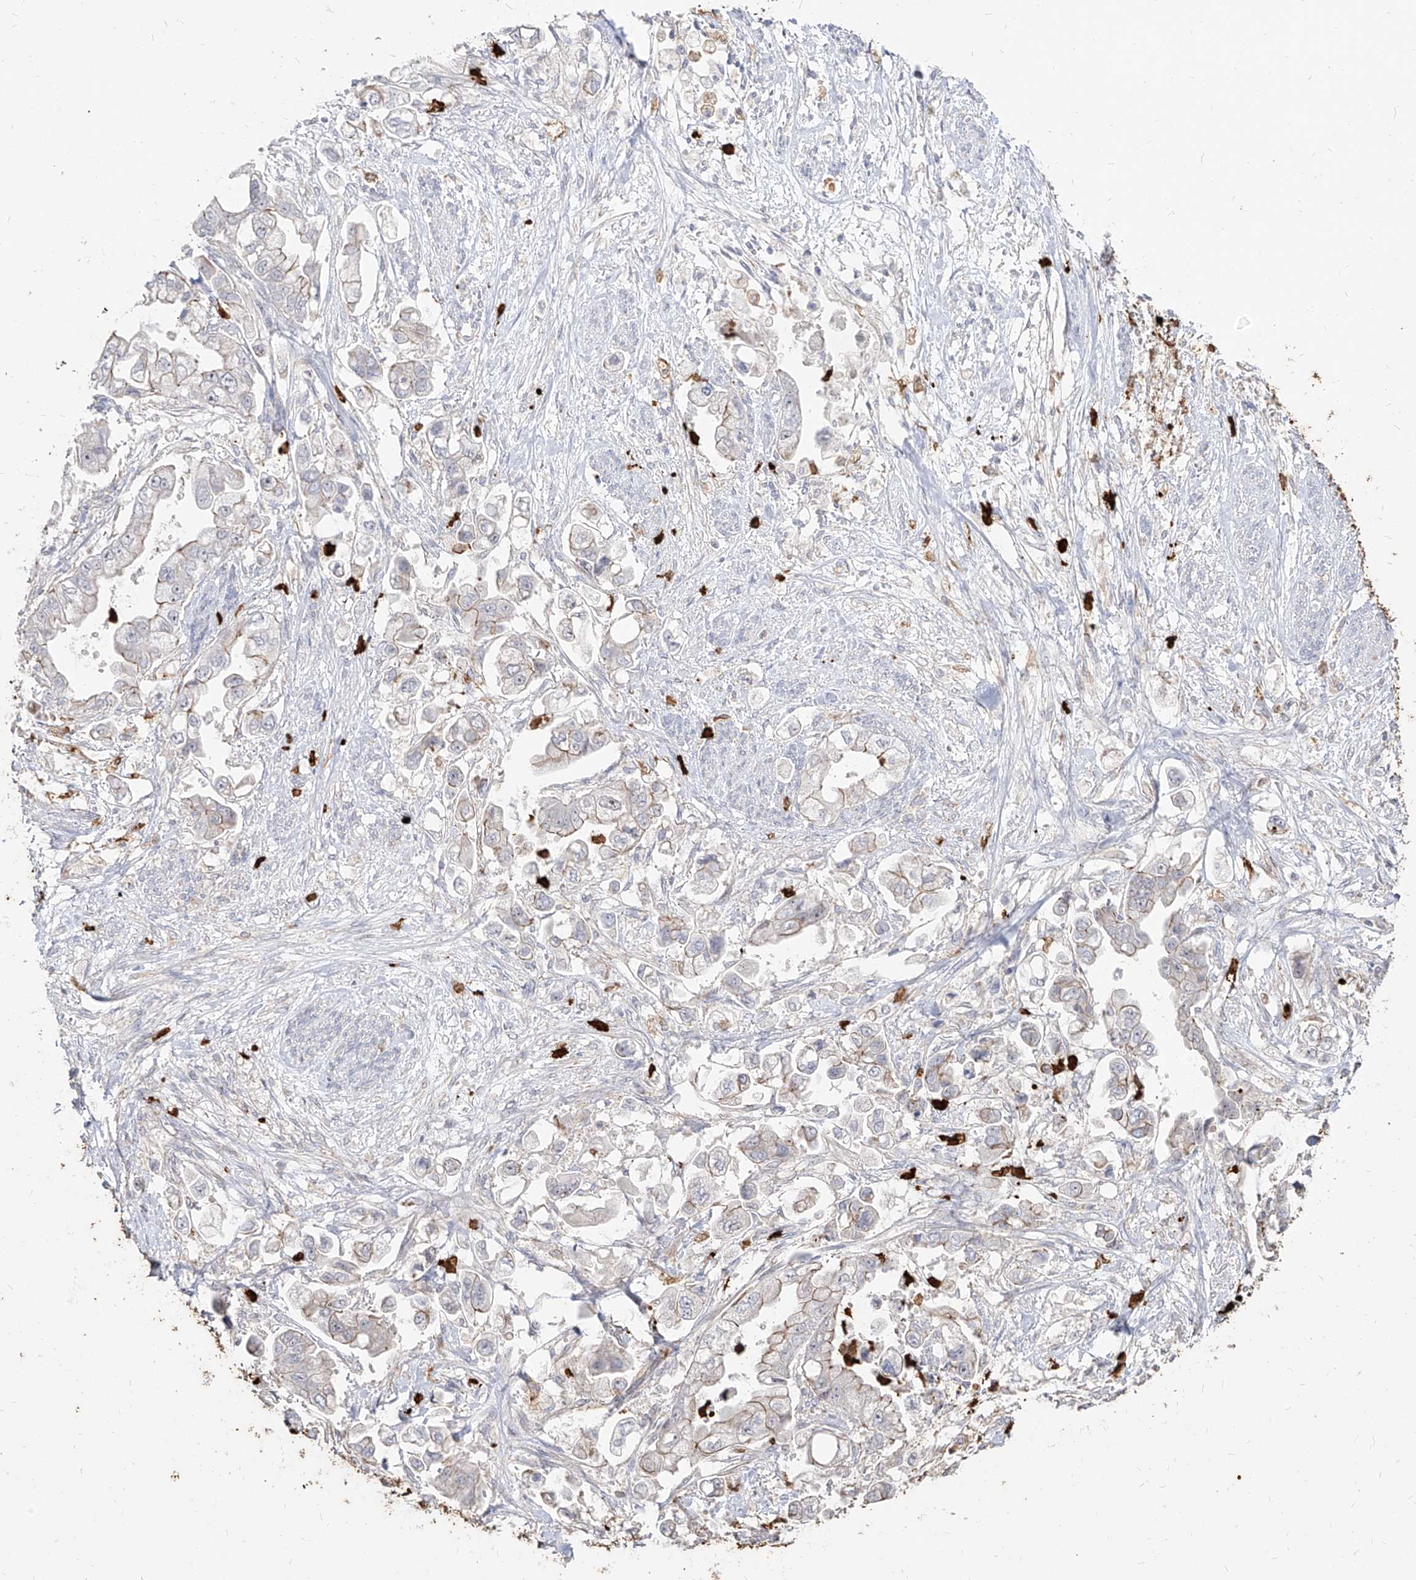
{"staining": {"intensity": "weak", "quantity": "25%-75%", "location": "cytoplasmic/membranous"}, "tissue": "stomach cancer", "cell_type": "Tumor cells", "image_type": "cancer", "snomed": [{"axis": "morphology", "description": "Adenocarcinoma, NOS"}, {"axis": "topography", "description": "Stomach"}], "caption": "High-power microscopy captured an immunohistochemistry histopathology image of stomach adenocarcinoma, revealing weak cytoplasmic/membranous staining in about 25%-75% of tumor cells. (Brightfield microscopy of DAB IHC at high magnification).", "gene": "ZNF227", "patient": {"sex": "male", "age": 62}}